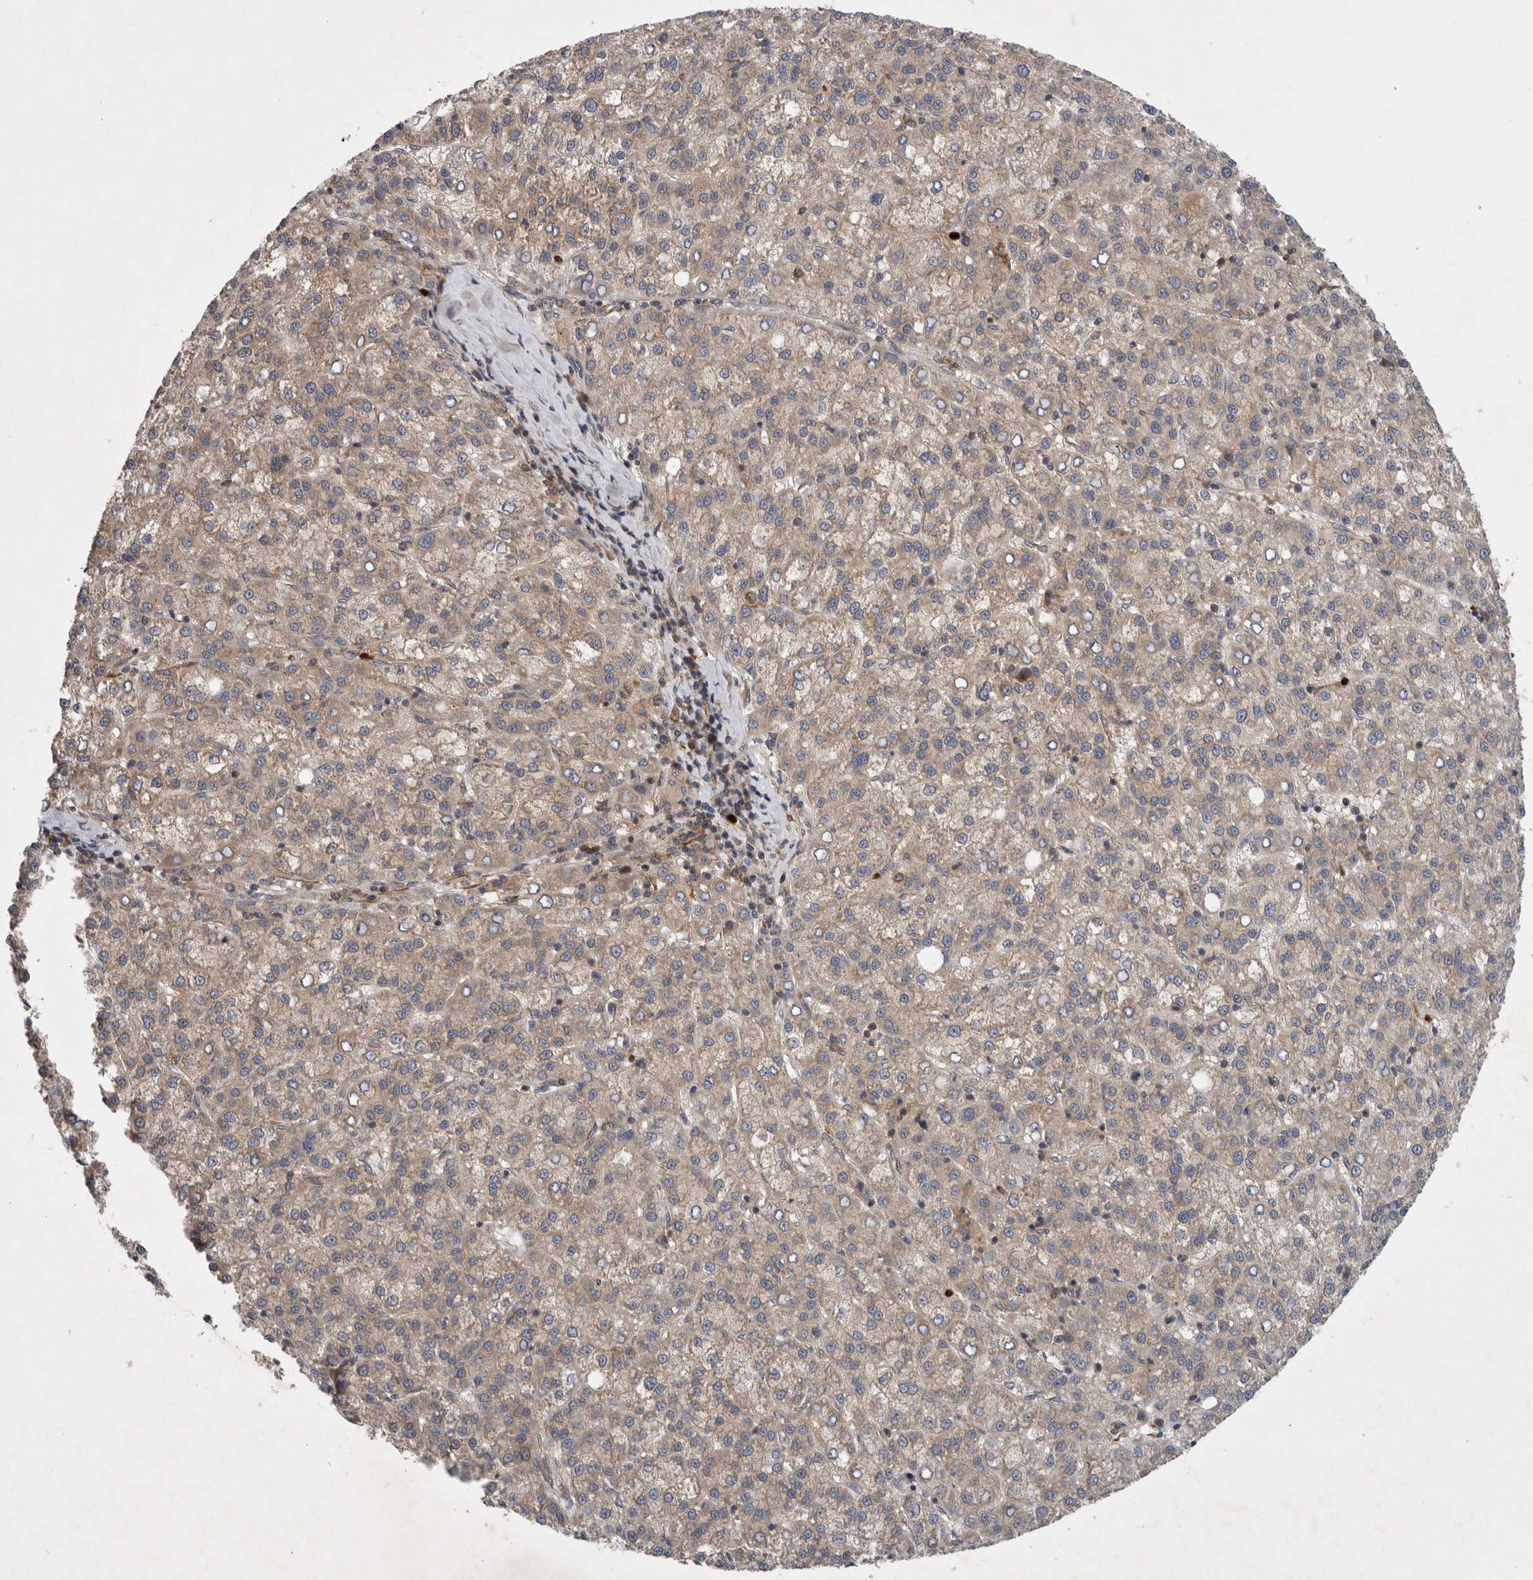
{"staining": {"intensity": "weak", "quantity": "<25%", "location": "cytoplasmic/membranous"}, "tissue": "liver cancer", "cell_type": "Tumor cells", "image_type": "cancer", "snomed": [{"axis": "morphology", "description": "Carcinoma, Hepatocellular, NOS"}, {"axis": "topography", "description": "Liver"}], "caption": "An IHC micrograph of liver cancer is shown. There is no staining in tumor cells of liver cancer.", "gene": "PDCD2", "patient": {"sex": "female", "age": 58}}